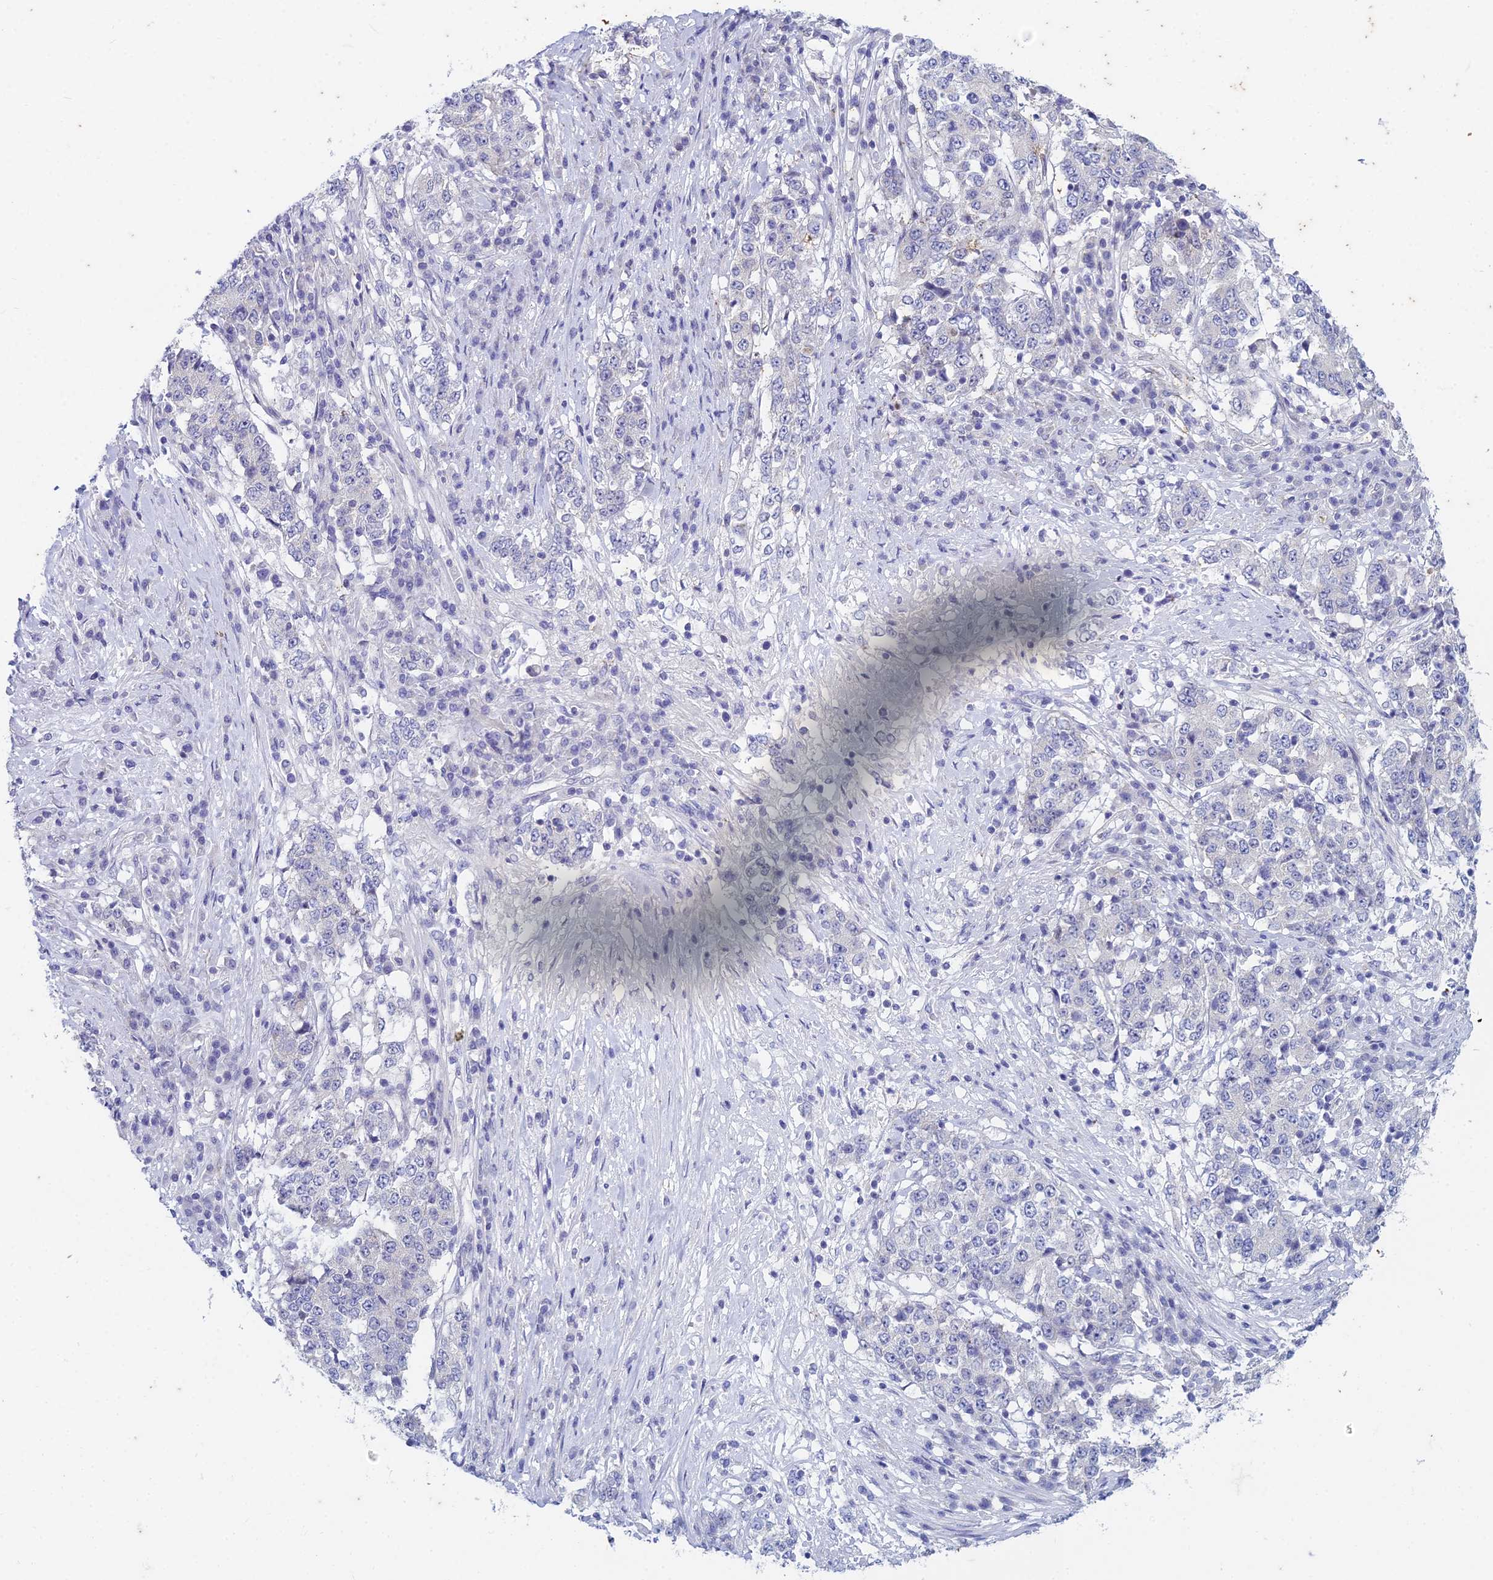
{"staining": {"intensity": "negative", "quantity": "none", "location": "none"}, "tissue": "stomach cancer", "cell_type": "Tumor cells", "image_type": "cancer", "snomed": [{"axis": "morphology", "description": "Adenocarcinoma, NOS"}, {"axis": "topography", "description": "Stomach"}], "caption": "Photomicrograph shows no significant protein staining in tumor cells of stomach adenocarcinoma. (DAB IHC visualized using brightfield microscopy, high magnification).", "gene": "EEF2KMT", "patient": {"sex": "male", "age": 59}}